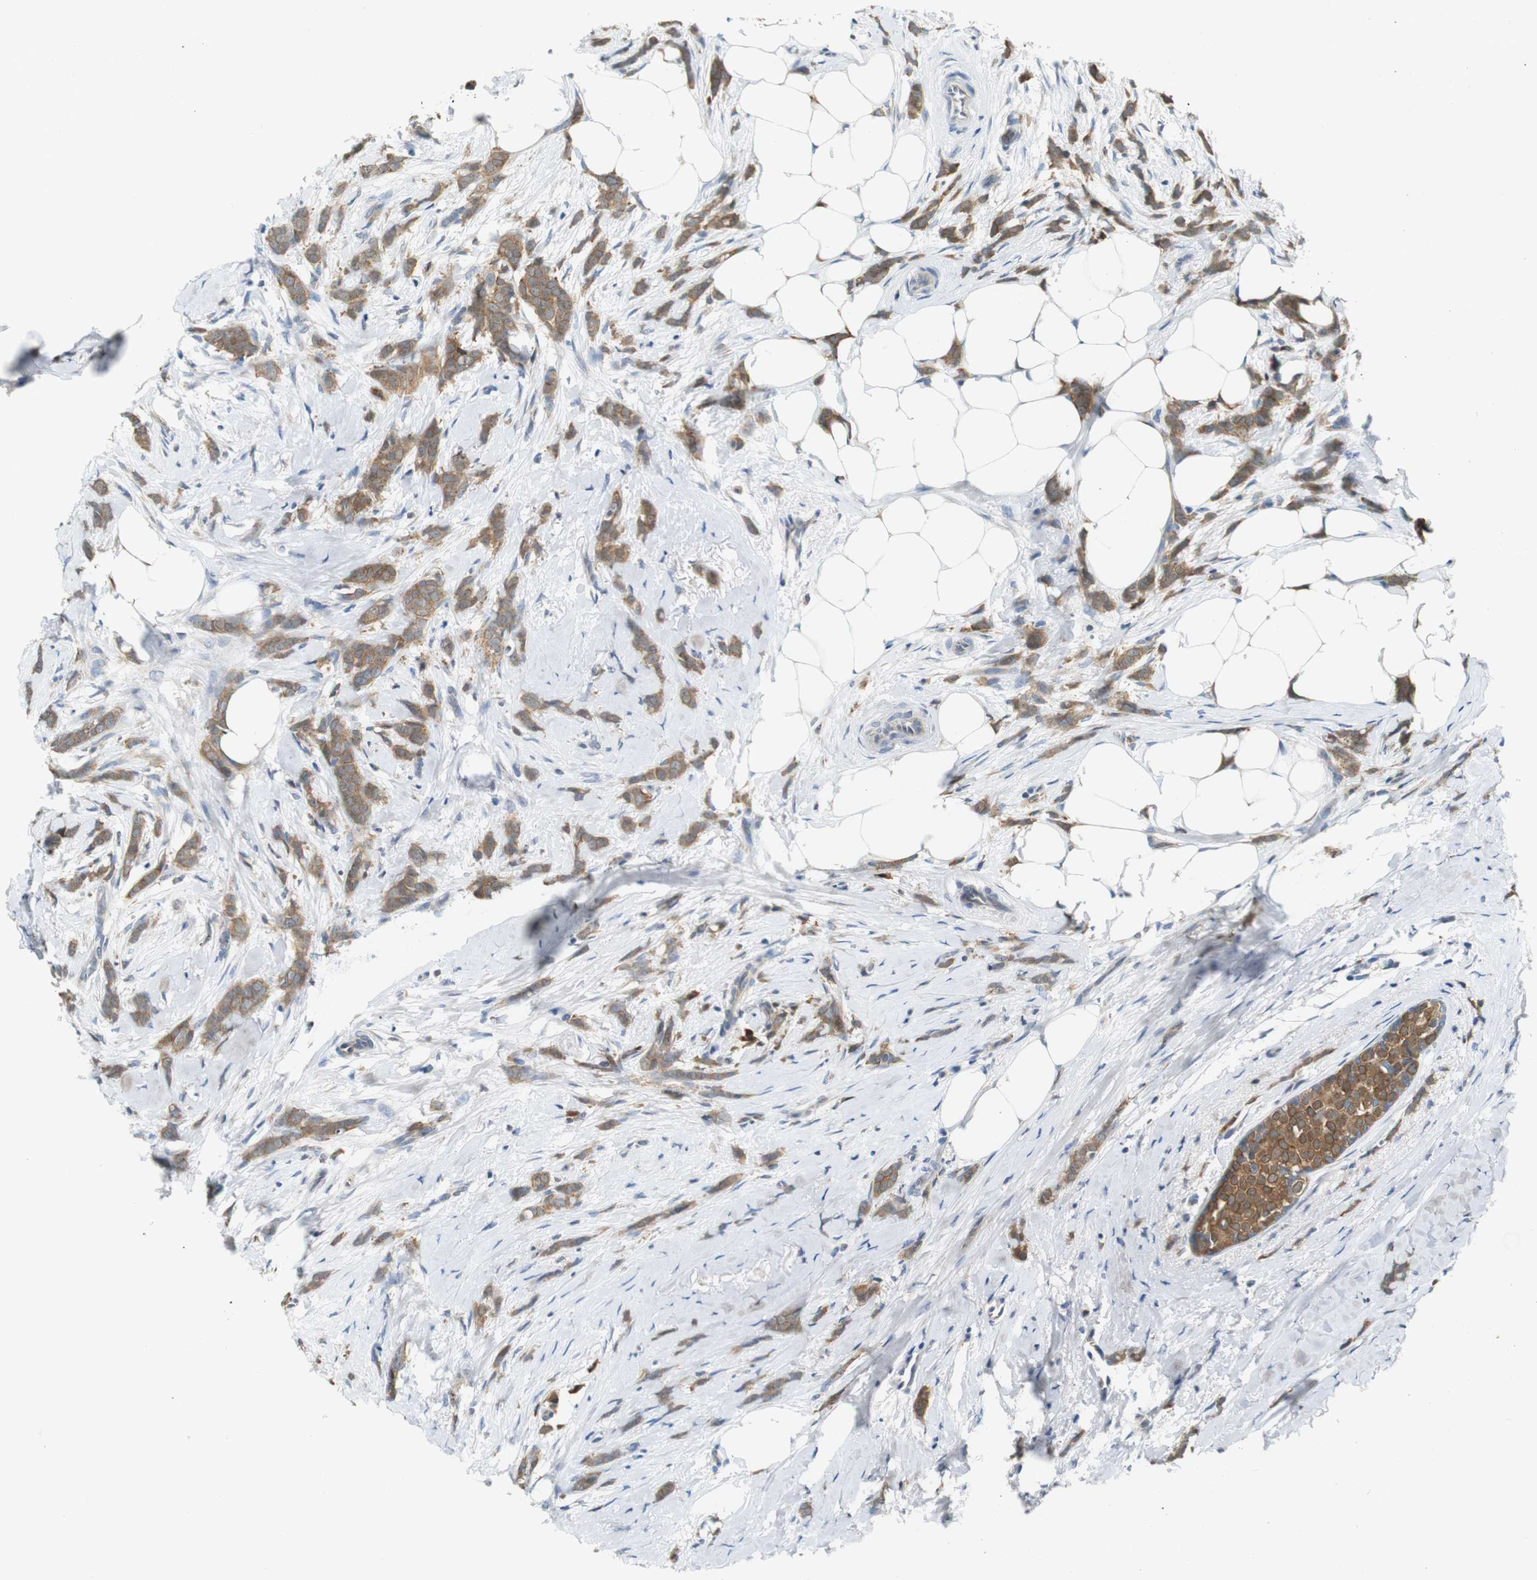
{"staining": {"intensity": "moderate", "quantity": ">75%", "location": "cytoplasmic/membranous"}, "tissue": "breast cancer", "cell_type": "Tumor cells", "image_type": "cancer", "snomed": [{"axis": "morphology", "description": "Lobular carcinoma, in situ"}, {"axis": "morphology", "description": "Lobular carcinoma"}, {"axis": "topography", "description": "Breast"}], "caption": "Immunohistochemistry (IHC) (DAB (3,3'-diaminobenzidine)) staining of human breast cancer (lobular carcinoma) exhibits moderate cytoplasmic/membranous protein staining in approximately >75% of tumor cells.", "gene": "NEBL", "patient": {"sex": "female", "age": 41}}